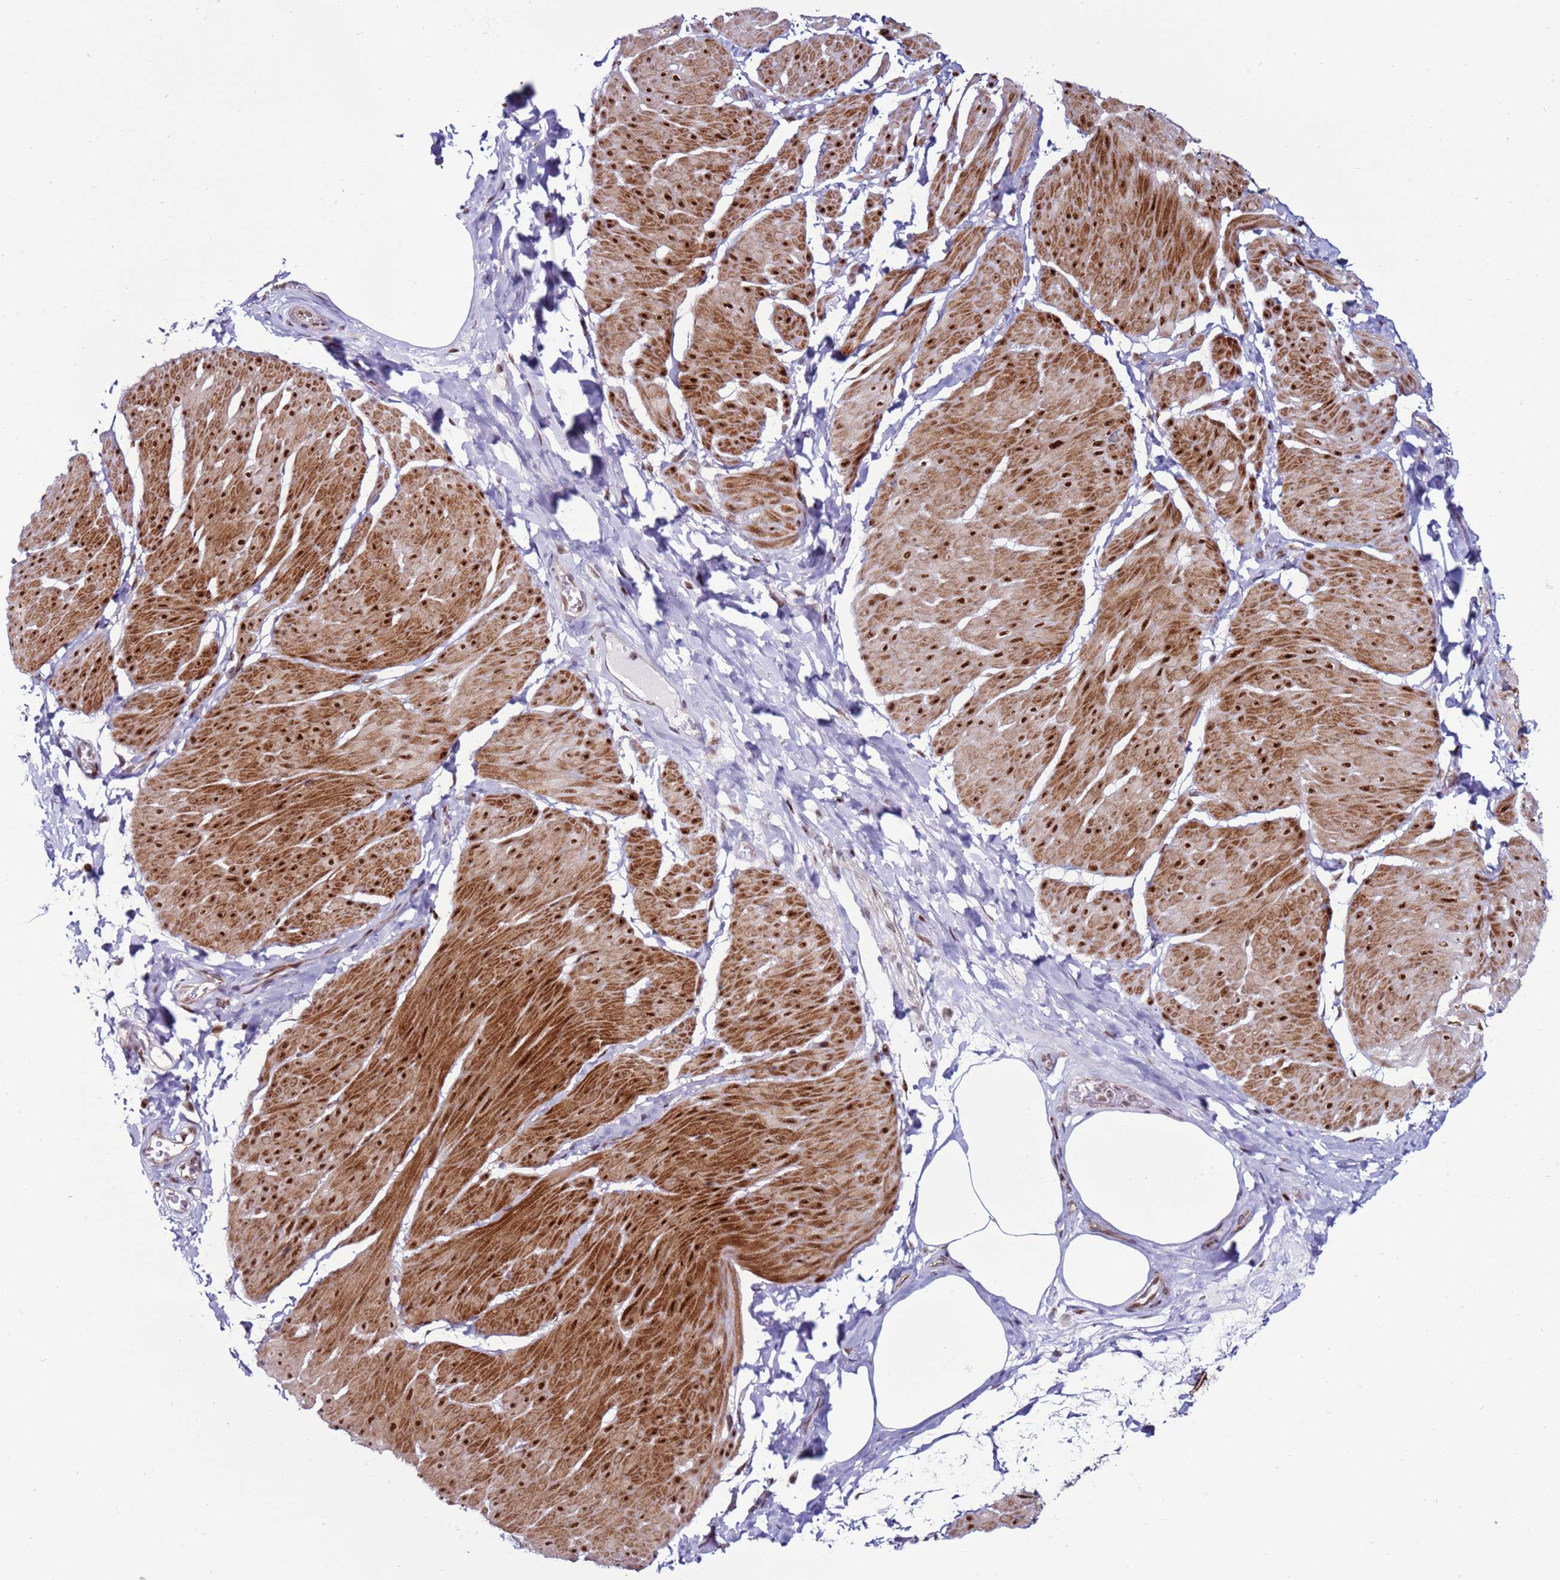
{"staining": {"intensity": "strong", "quantity": ">75%", "location": "cytoplasmic/membranous,nuclear"}, "tissue": "smooth muscle", "cell_type": "Smooth muscle cells", "image_type": "normal", "snomed": [{"axis": "morphology", "description": "Urothelial carcinoma, High grade"}, {"axis": "topography", "description": "Urinary bladder"}], "caption": "This micrograph displays IHC staining of unremarkable human smooth muscle, with high strong cytoplasmic/membranous,nuclear staining in about >75% of smooth muscle cells.", "gene": "KPNA4", "patient": {"sex": "male", "age": 46}}